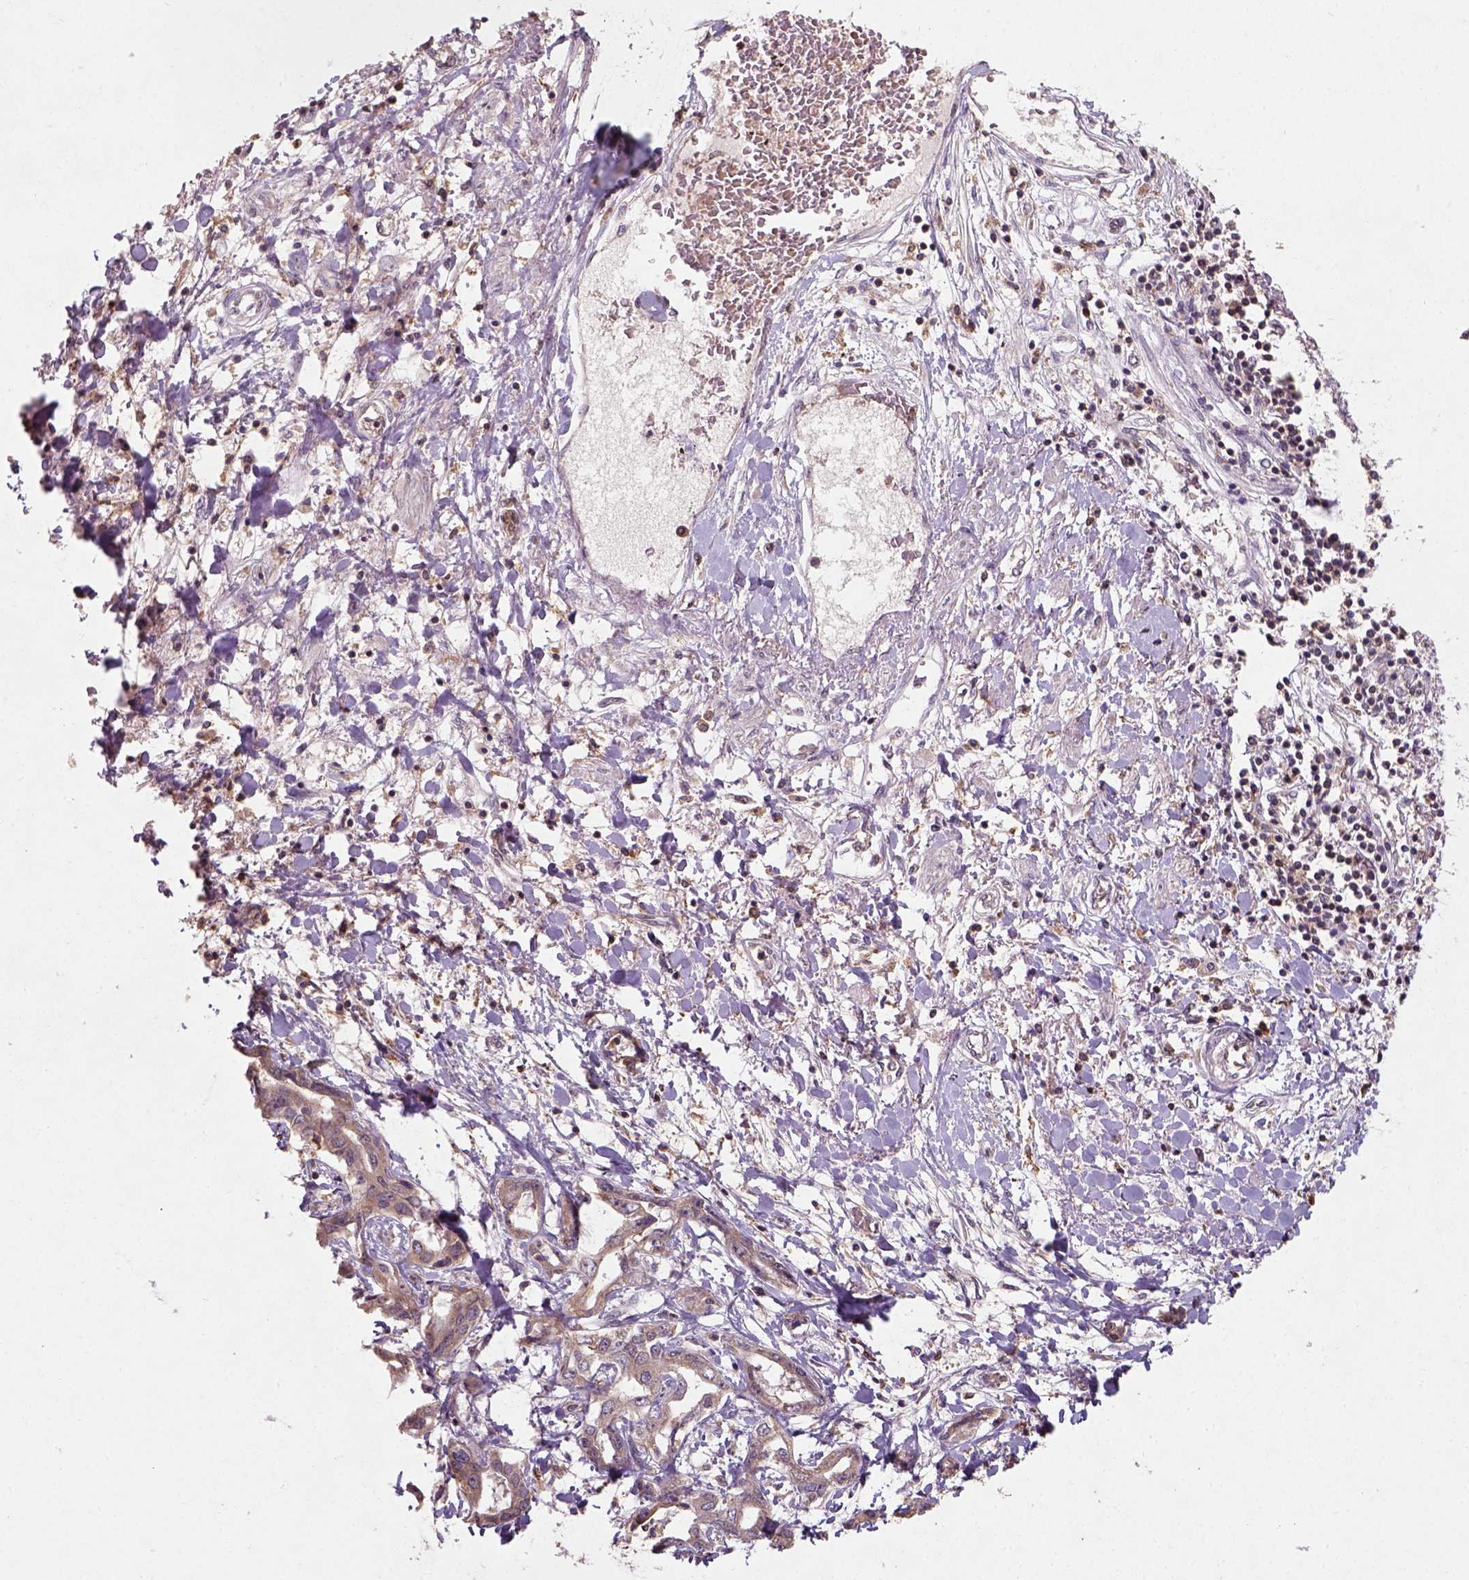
{"staining": {"intensity": "moderate", "quantity": "<25%", "location": "cytoplasmic/membranous"}, "tissue": "liver cancer", "cell_type": "Tumor cells", "image_type": "cancer", "snomed": [{"axis": "morphology", "description": "Cholangiocarcinoma"}, {"axis": "topography", "description": "Liver"}], "caption": "Immunohistochemistry (IHC) image of human liver cholangiocarcinoma stained for a protein (brown), which reveals low levels of moderate cytoplasmic/membranous positivity in approximately <25% of tumor cells.", "gene": "CAMKK1", "patient": {"sex": "male", "age": 59}}